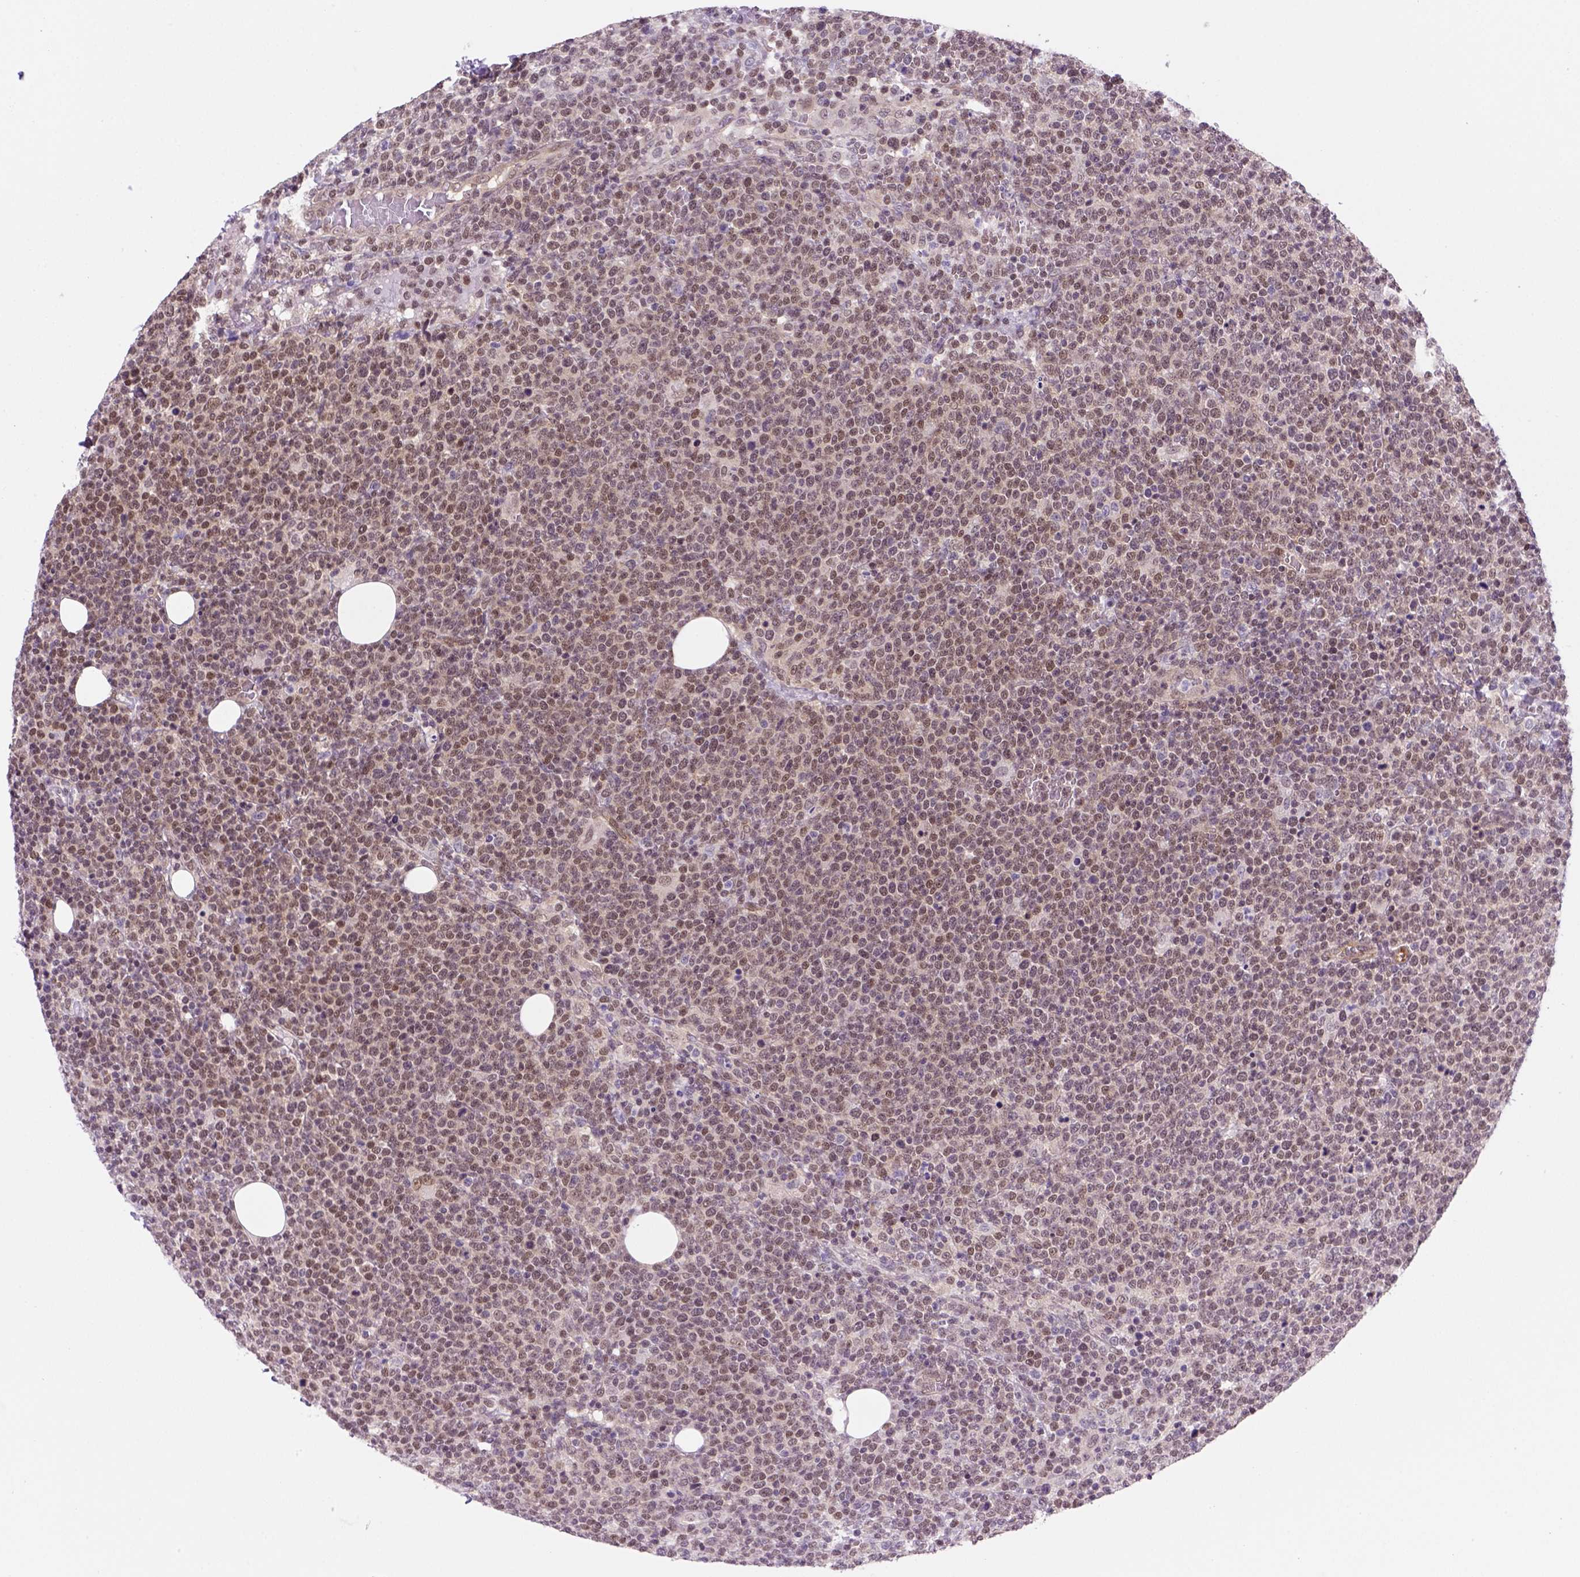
{"staining": {"intensity": "moderate", "quantity": "25%-75%", "location": "nuclear"}, "tissue": "lymphoma", "cell_type": "Tumor cells", "image_type": "cancer", "snomed": [{"axis": "morphology", "description": "Malignant lymphoma, non-Hodgkin's type, High grade"}, {"axis": "topography", "description": "Lymph node"}], "caption": "Tumor cells show medium levels of moderate nuclear staining in approximately 25%-75% of cells in human lymphoma.", "gene": "MGMT", "patient": {"sex": "male", "age": 61}}